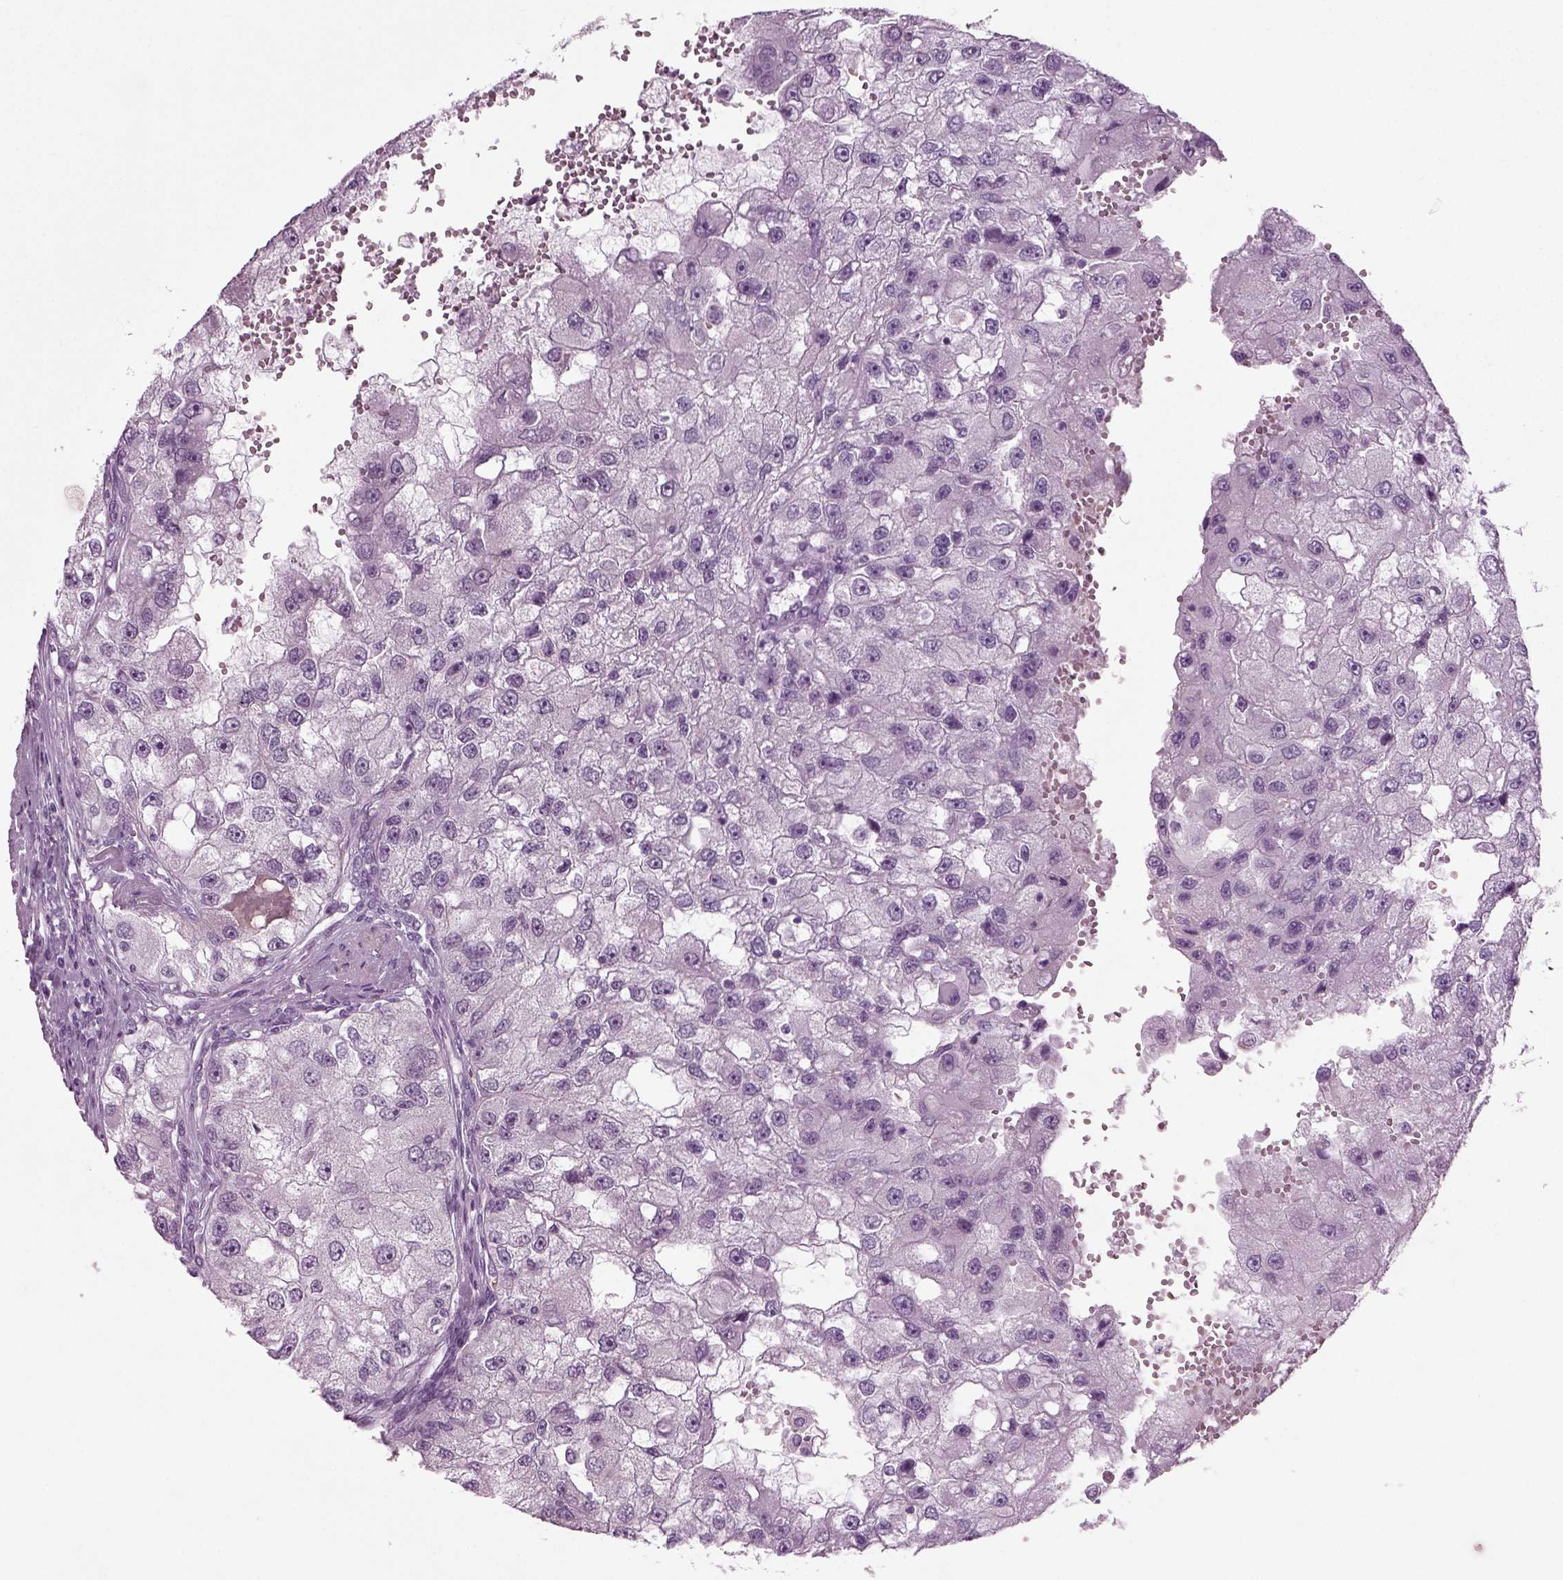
{"staining": {"intensity": "negative", "quantity": "none", "location": "none"}, "tissue": "renal cancer", "cell_type": "Tumor cells", "image_type": "cancer", "snomed": [{"axis": "morphology", "description": "Adenocarcinoma, NOS"}, {"axis": "topography", "description": "Kidney"}], "caption": "Immunohistochemistry image of human renal adenocarcinoma stained for a protein (brown), which demonstrates no expression in tumor cells. (IHC, brightfield microscopy, high magnification).", "gene": "ZC2HC1C", "patient": {"sex": "male", "age": 63}}